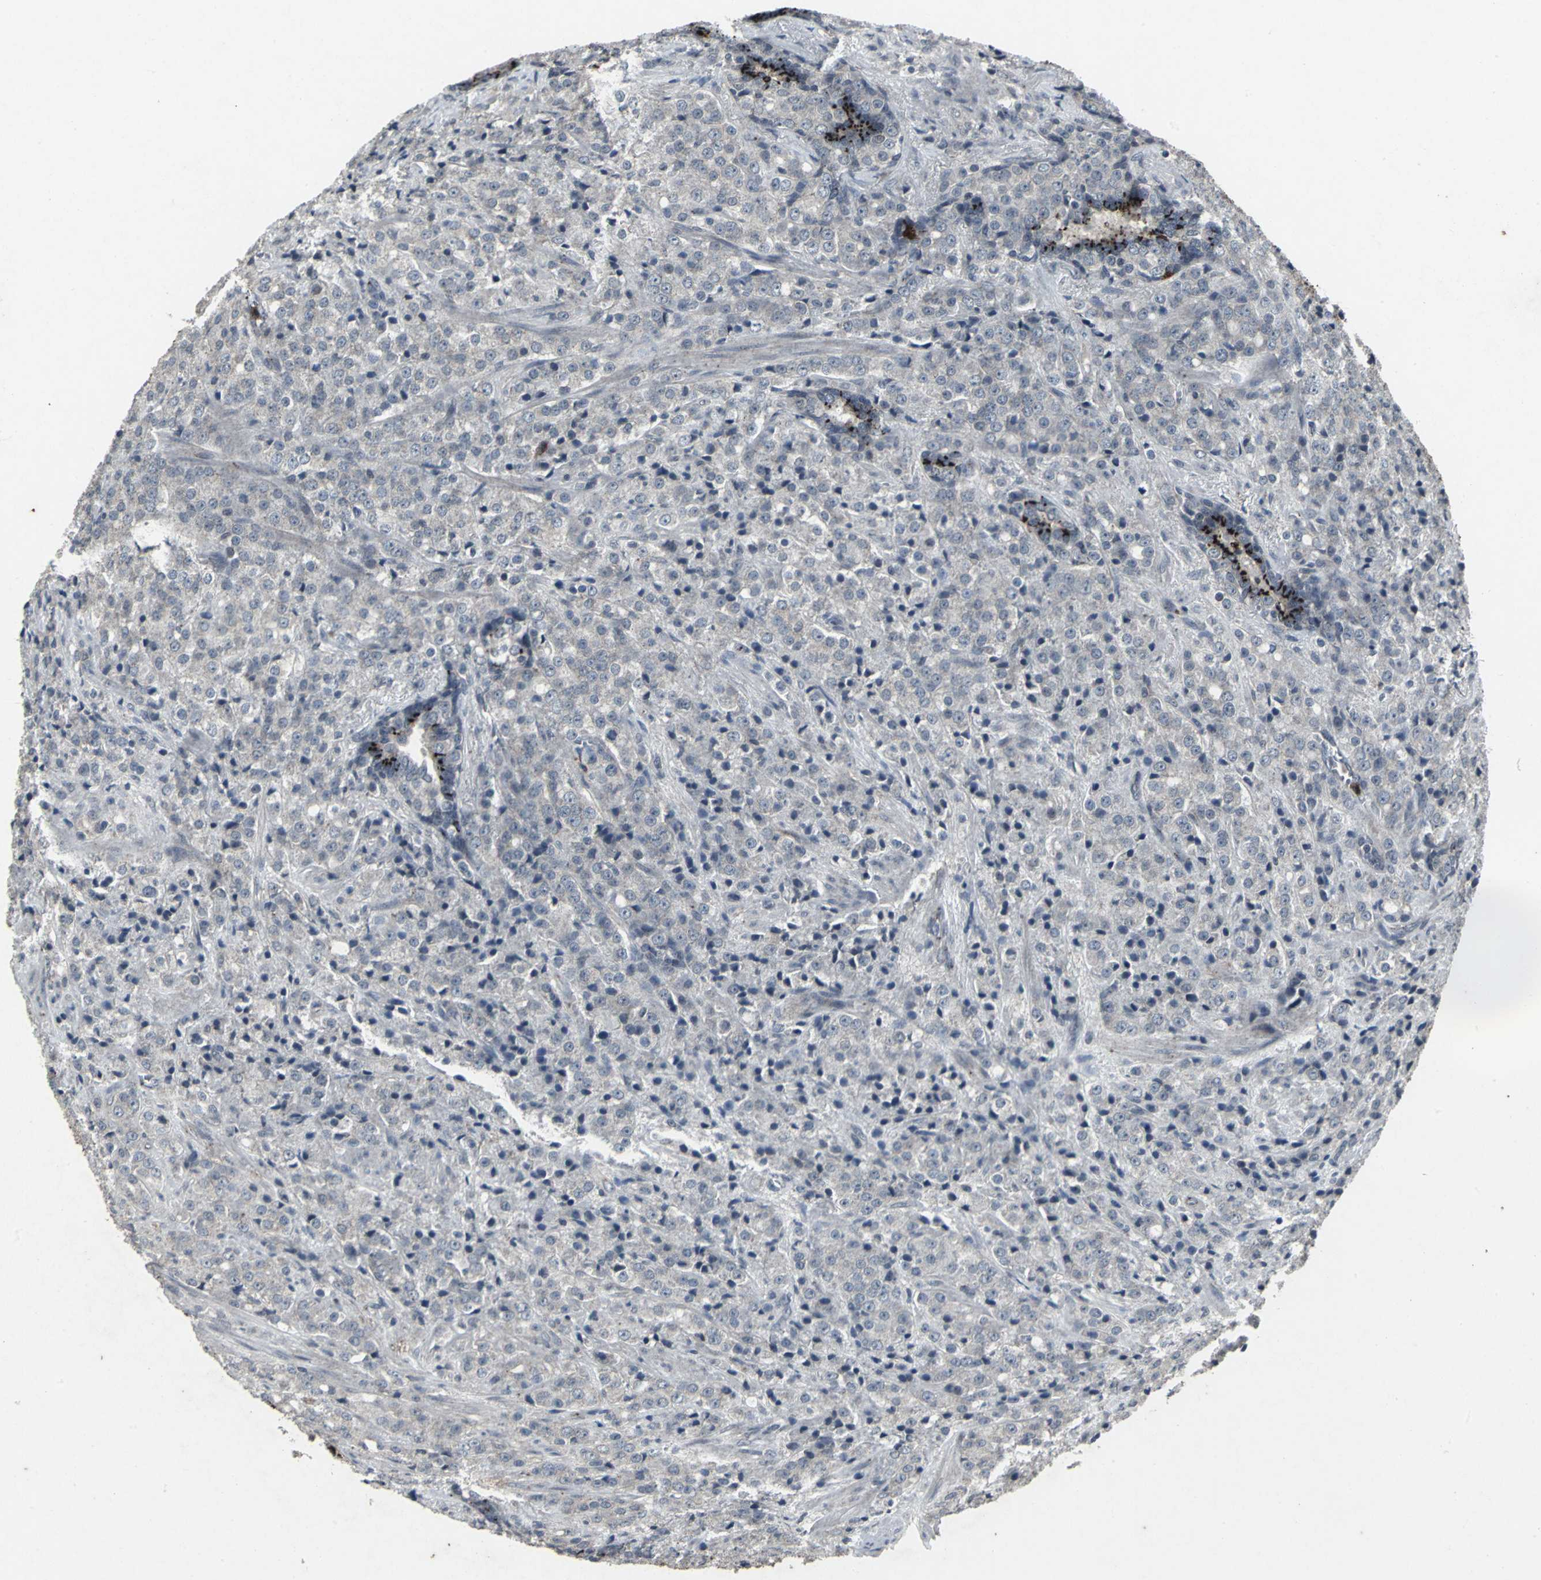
{"staining": {"intensity": "negative", "quantity": "none", "location": "none"}, "tissue": "prostate cancer", "cell_type": "Tumor cells", "image_type": "cancer", "snomed": [{"axis": "morphology", "description": "Adenocarcinoma, Medium grade"}, {"axis": "topography", "description": "Prostate"}], "caption": "There is no significant expression in tumor cells of prostate adenocarcinoma (medium-grade).", "gene": "BMP4", "patient": {"sex": "male", "age": 70}}